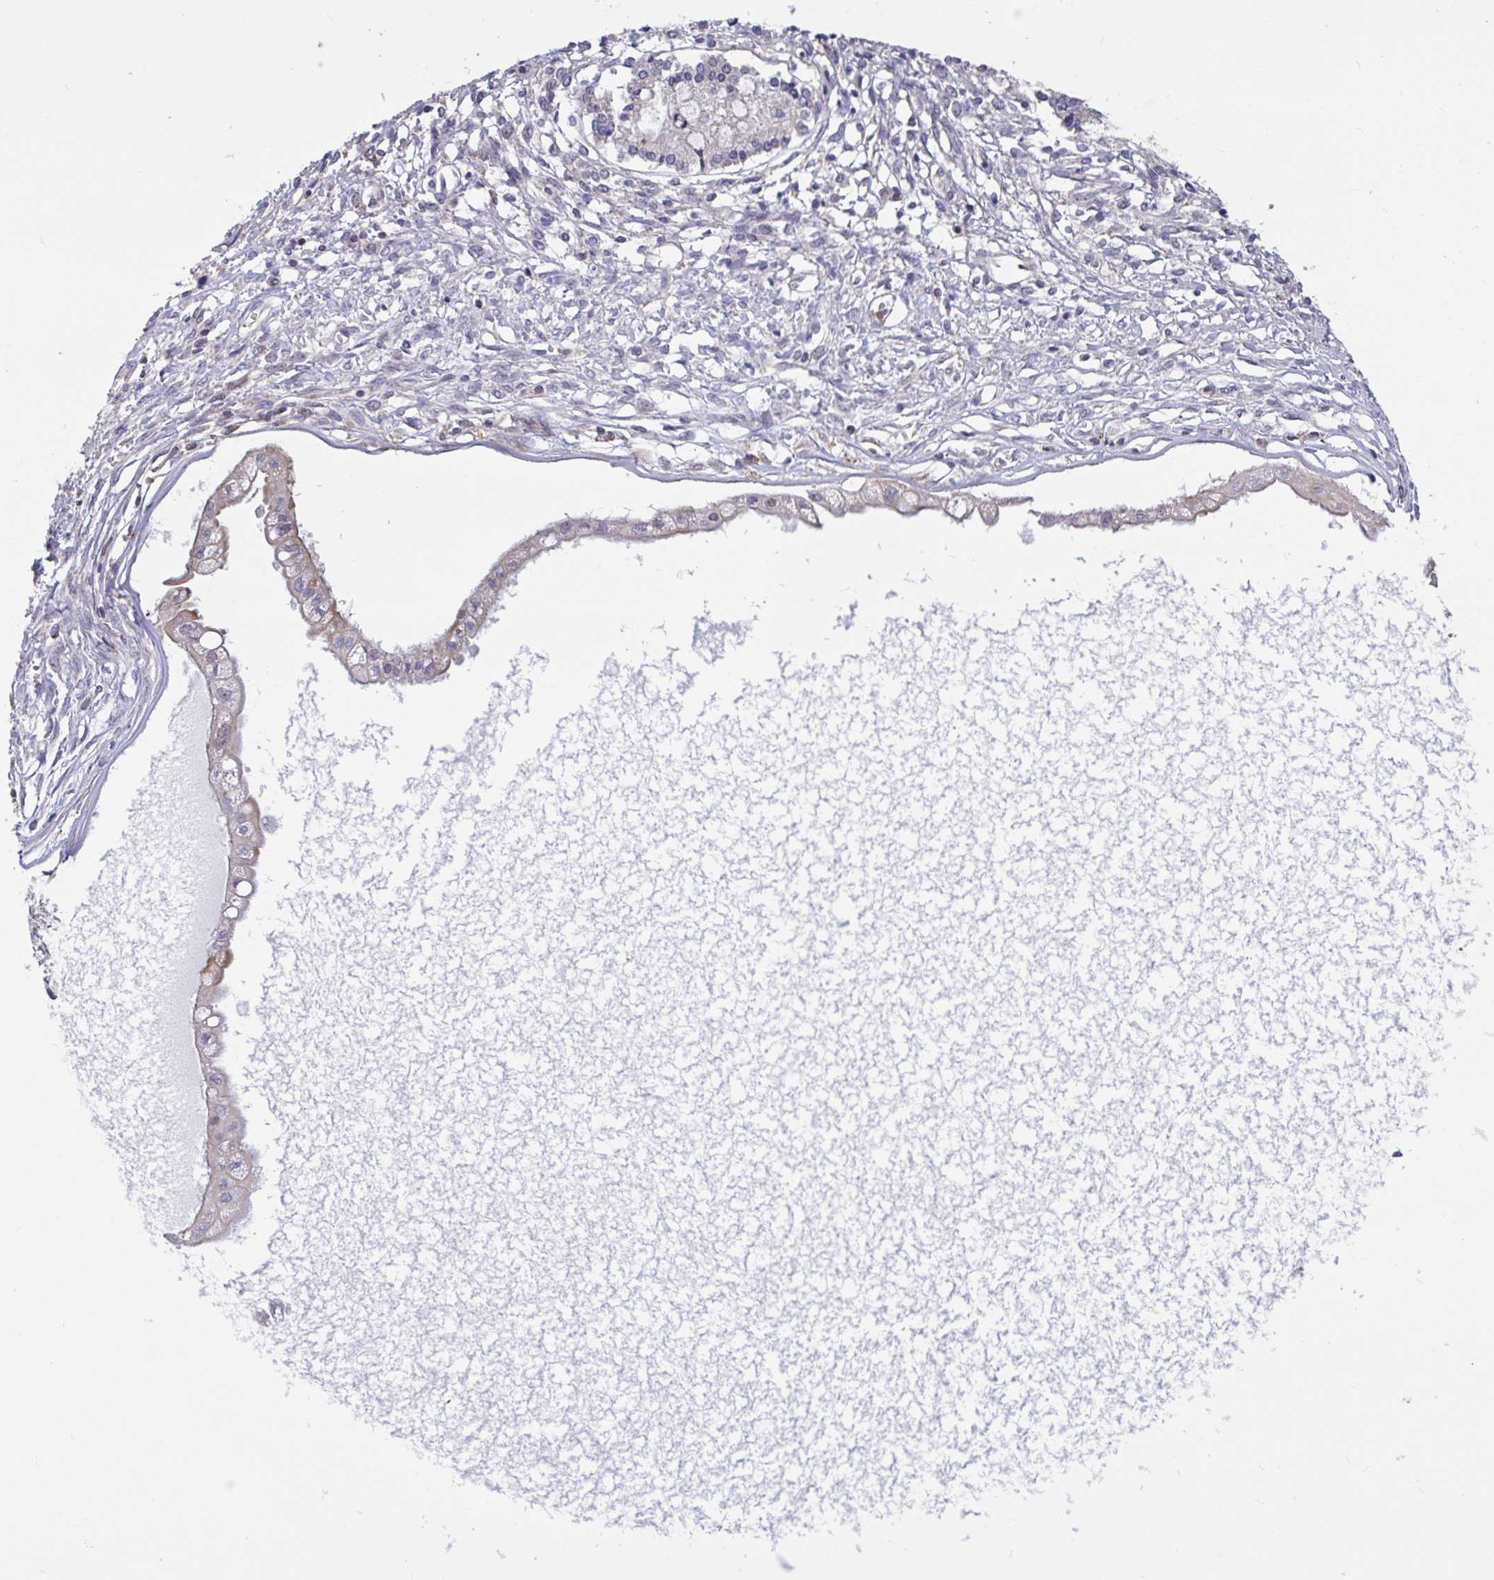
{"staining": {"intensity": "negative", "quantity": "none", "location": "none"}, "tissue": "ovarian cancer", "cell_type": "Tumor cells", "image_type": "cancer", "snomed": [{"axis": "morphology", "description": "Cystadenocarcinoma, mucinous, NOS"}, {"axis": "topography", "description": "Ovary"}], "caption": "Ovarian cancer was stained to show a protein in brown. There is no significant expression in tumor cells.", "gene": "DDX39A", "patient": {"sex": "female", "age": 34}}